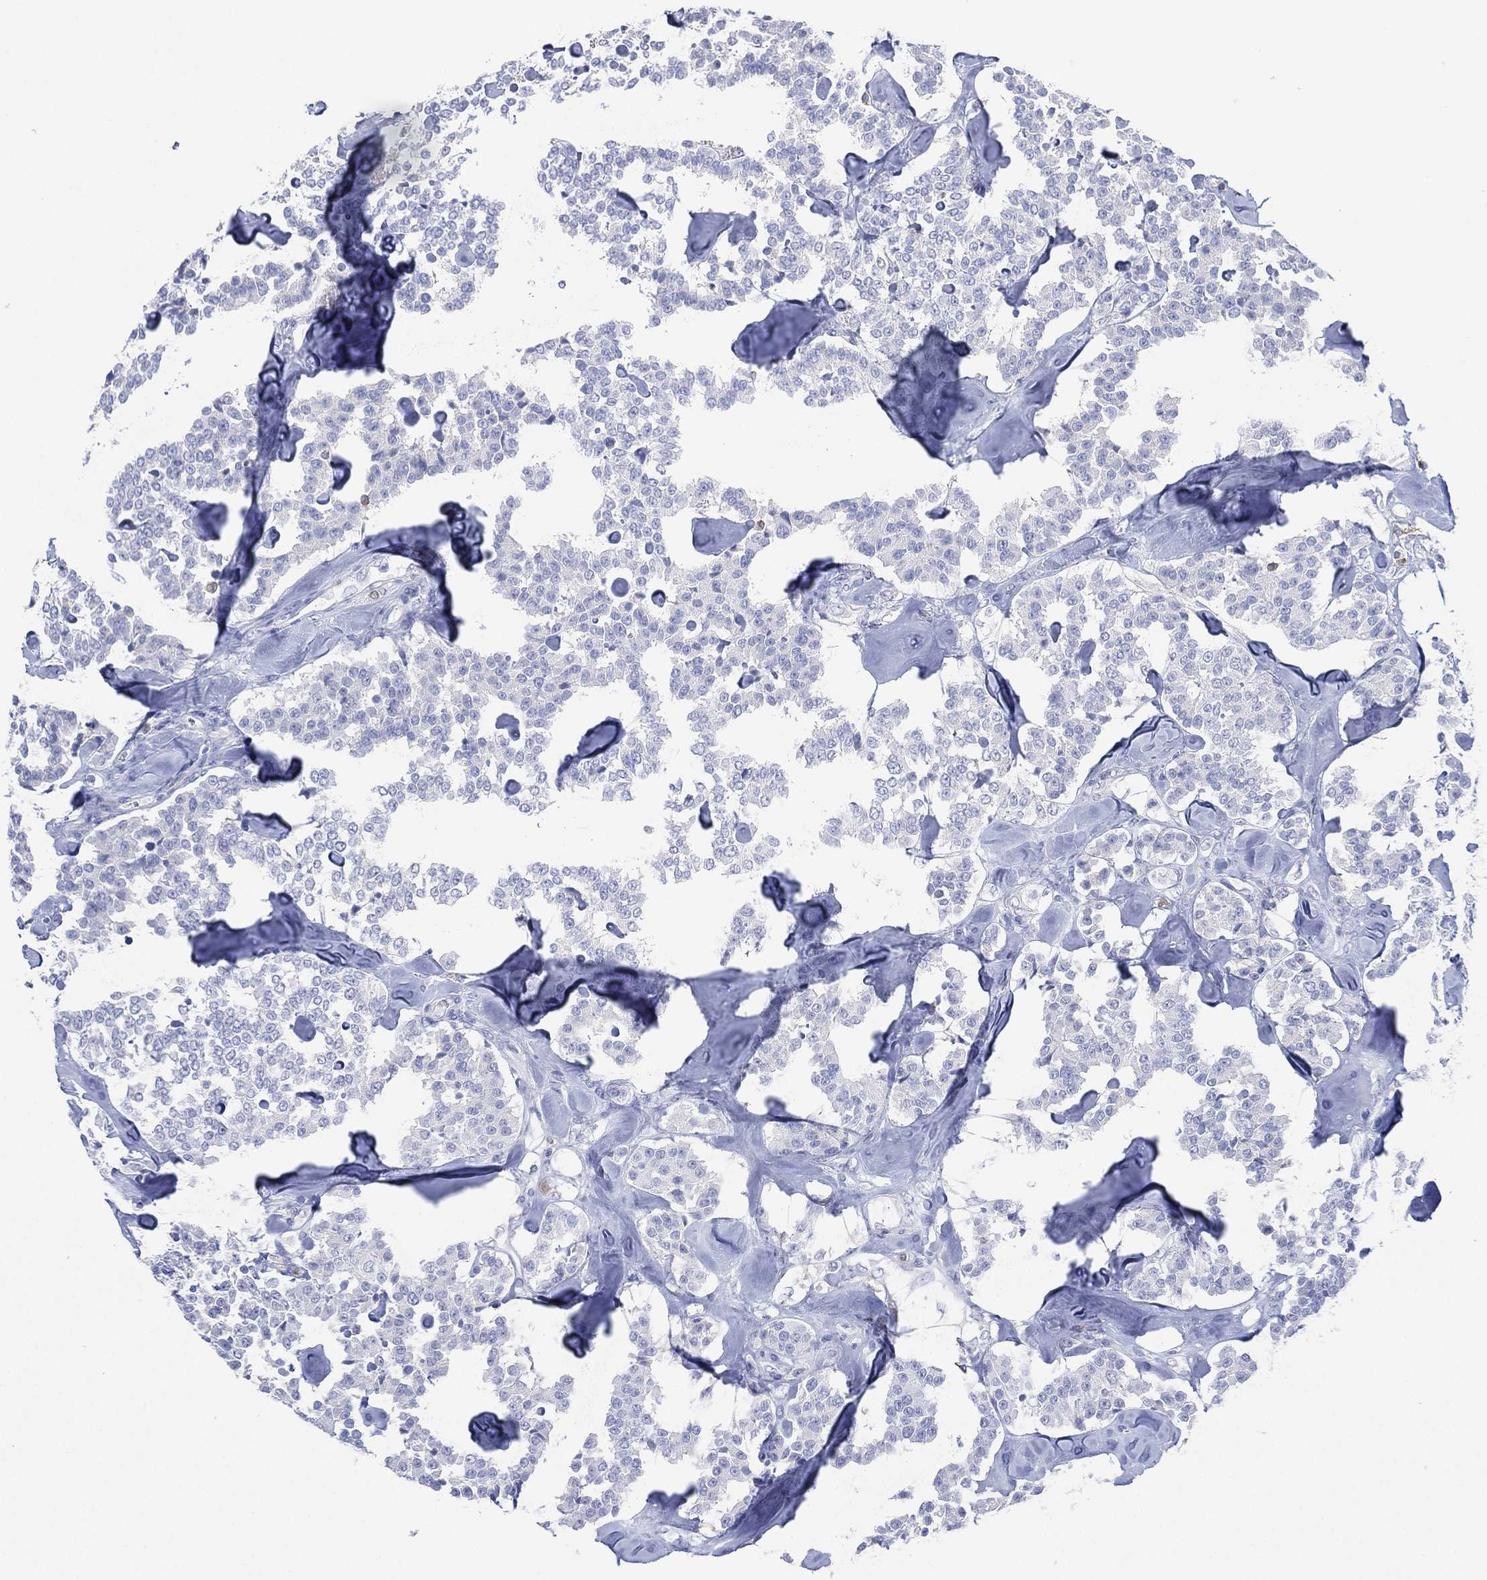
{"staining": {"intensity": "negative", "quantity": "none", "location": "none"}, "tissue": "carcinoid", "cell_type": "Tumor cells", "image_type": "cancer", "snomed": [{"axis": "morphology", "description": "Carcinoid, malignant, NOS"}, {"axis": "topography", "description": "Pancreas"}], "caption": "Tumor cells show no significant staining in carcinoid (malignant).", "gene": "SEPTIN1", "patient": {"sex": "male", "age": 41}}